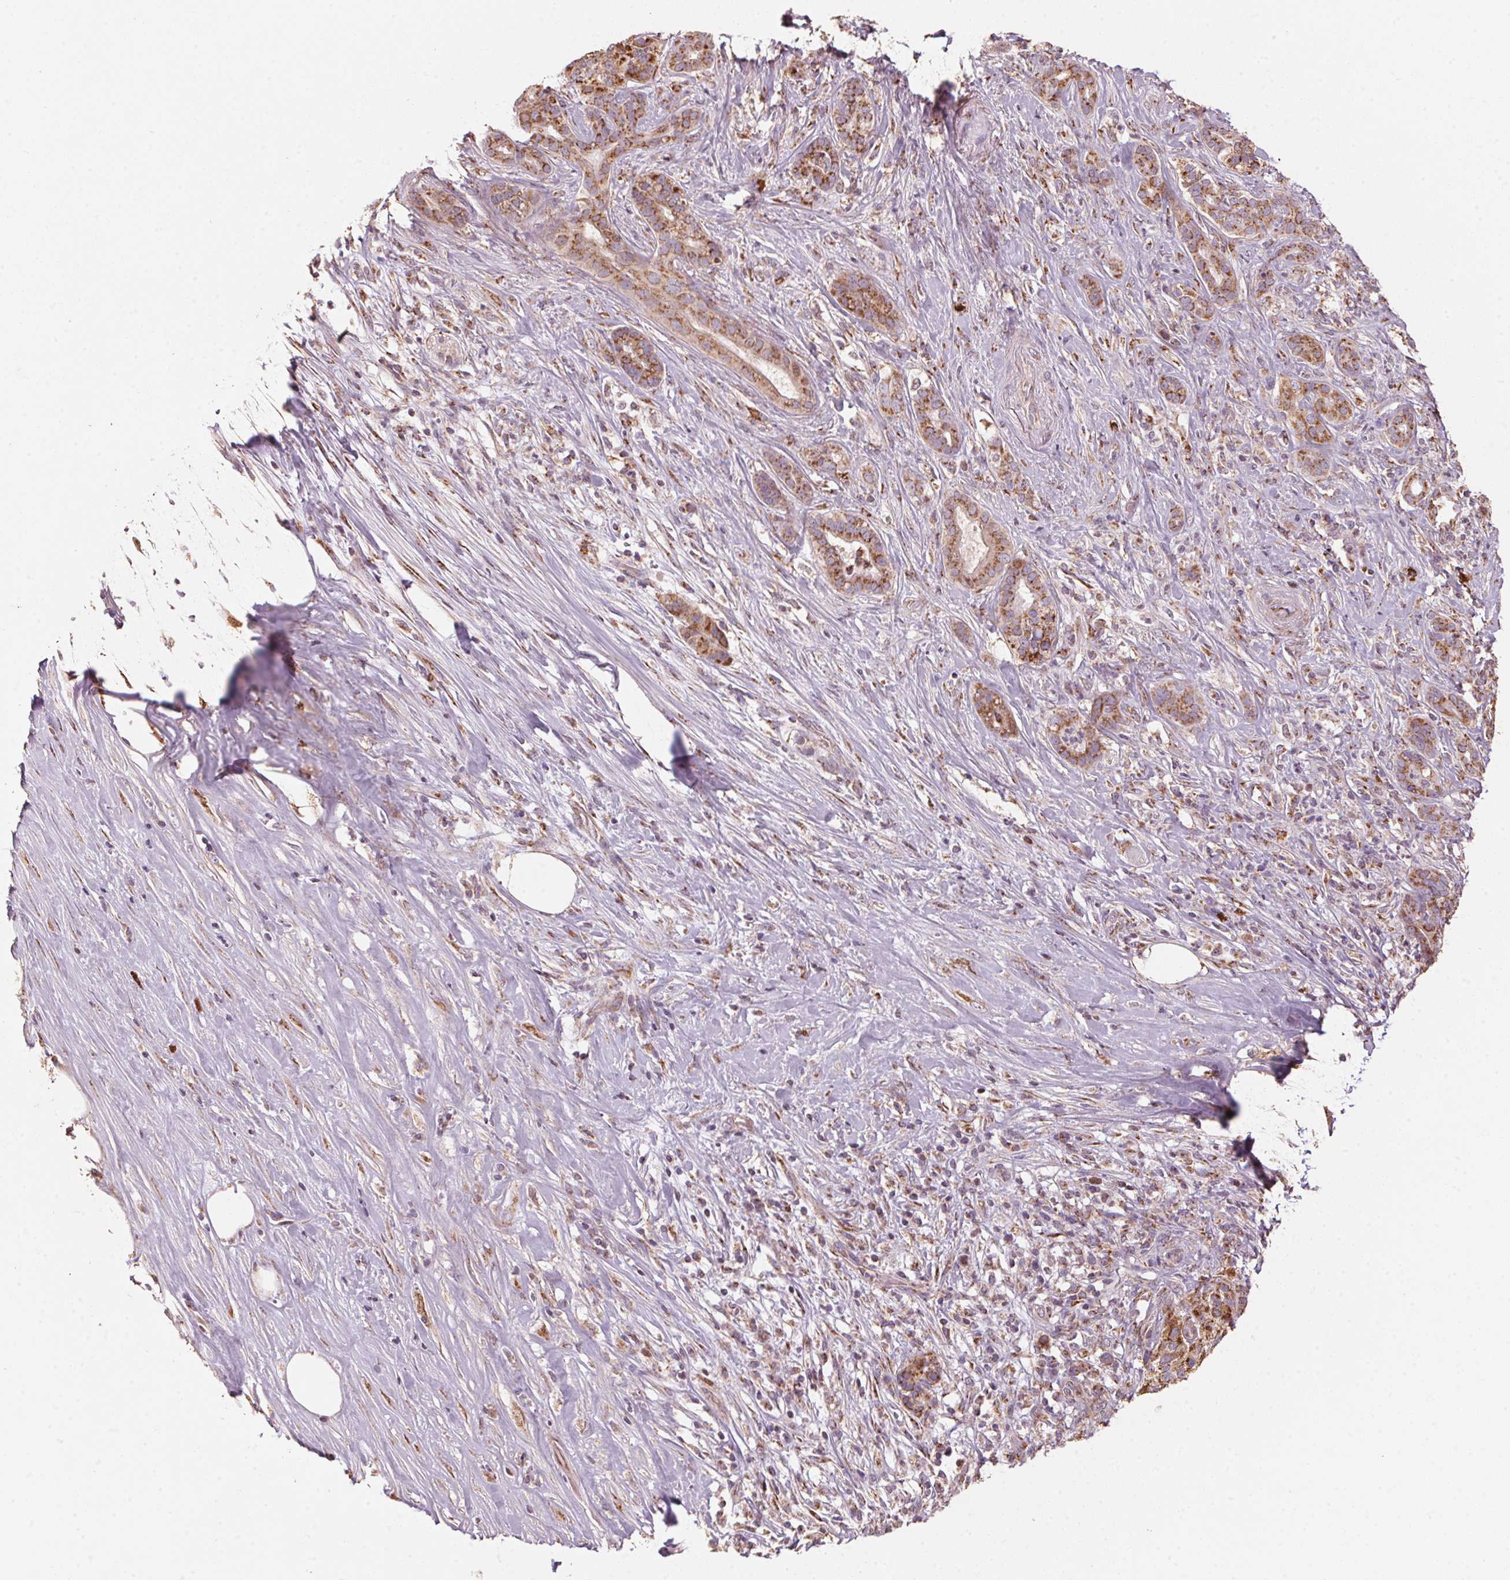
{"staining": {"intensity": "moderate", "quantity": ">75%", "location": "cytoplasmic/membranous"}, "tissue": "pancreatic cancer", "cell_type": "Tumor cells", "image_type": "cancer", "snomed": [{"axis": "morphology", "description": "Normal tissue, NOS"}, {"axis": "morphology", "description": "Inflammation, NOS"}, {"axis": "morphology", "description": "Adenocarcinoma, NOS"}, {"axis": "topography", "description": "Pancreas"}], "caption": "High-magnification brightfield microscopy of pancreatic cancer stained with DAB (3,3'-diaminobenzidine) (brown) and counterstained with hematoxylin (blue). tumor cells exhibit moderate cytoplasmic/membranous positivity is seen in approximately>75% of cells.", "gene": "TOMM70", "patient": {"sex": "male", "age": 57}}